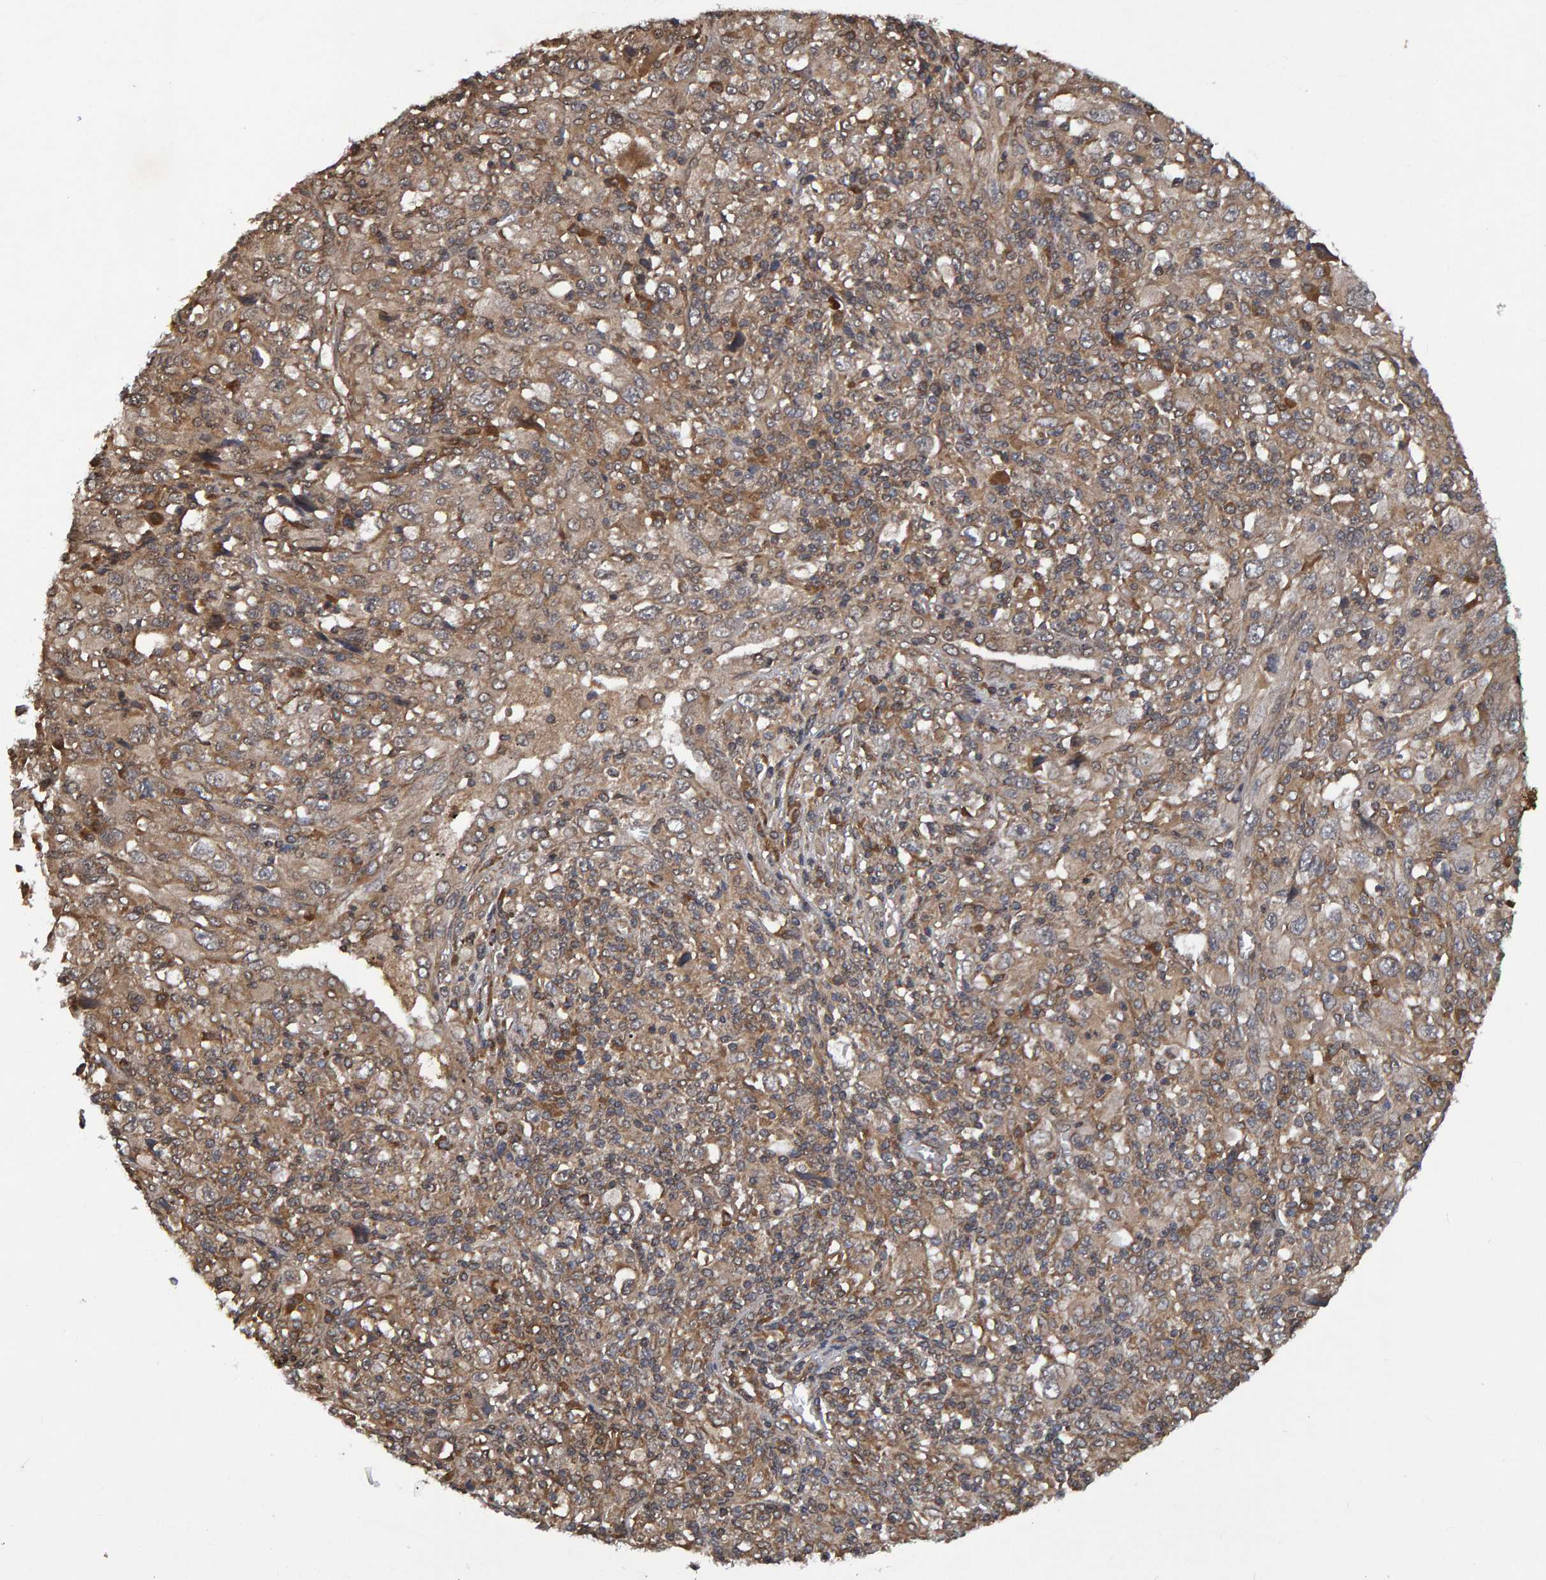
{"staining": {"intensity": "weak", "quantity": ">75%", "location": "cytoplasmic/membranous"}, "tissue": "melanoma", "cell_type": "Tumor cells", "image_type": "cancer", "snomed": [{"axis": "morphology", "description": "Malignant melanoma, Metastatic site"}, {"axis": "topography", "description": "Skin"}], "caption": "An image of human melanoma stained for a protein shows weak cytoplasmic/membranous brown staining in tumor cells.", "gene": "GAB2", "patient": {"sex": "female", "age": 56}}